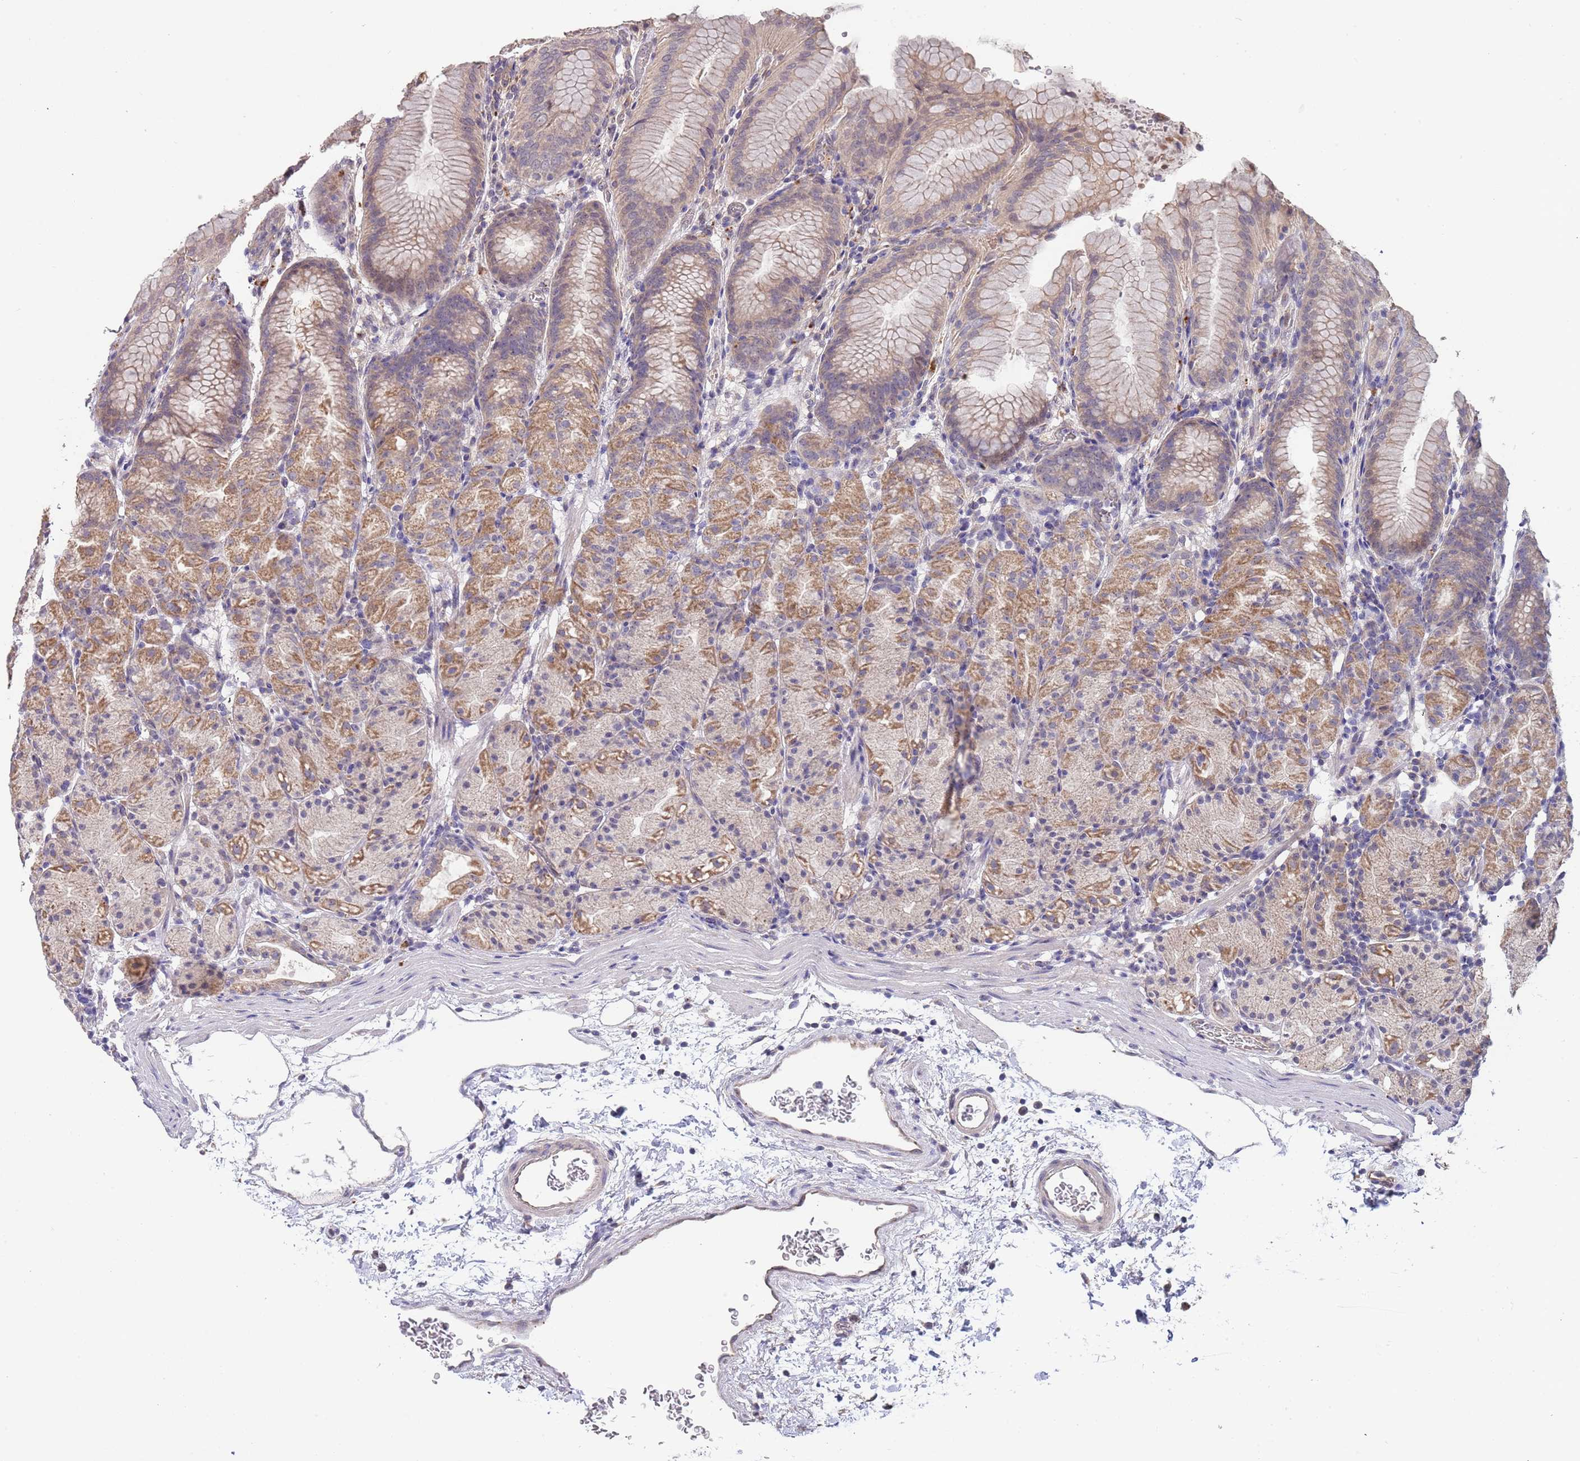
{"staining": {"intensity": "moderate", "quantity": "25%-75%", "location": "cytoplasmic/membranous"}, "tissue": "stomach", "cell_type": "Glandular cells", "image_type": "normal", "snomed": [{"axis": "morphology", "description": "Normal tissue, NOS"}, {"axis": "topography", "description": "Stomach, upper"}], "caption": "The immunohistochemical stain labels moderate cytoplasmic/membranous positivity in glandular cells of benign stomach.", "gene": "TMEM64", "patient": {"sex": "male", "age": 48}}